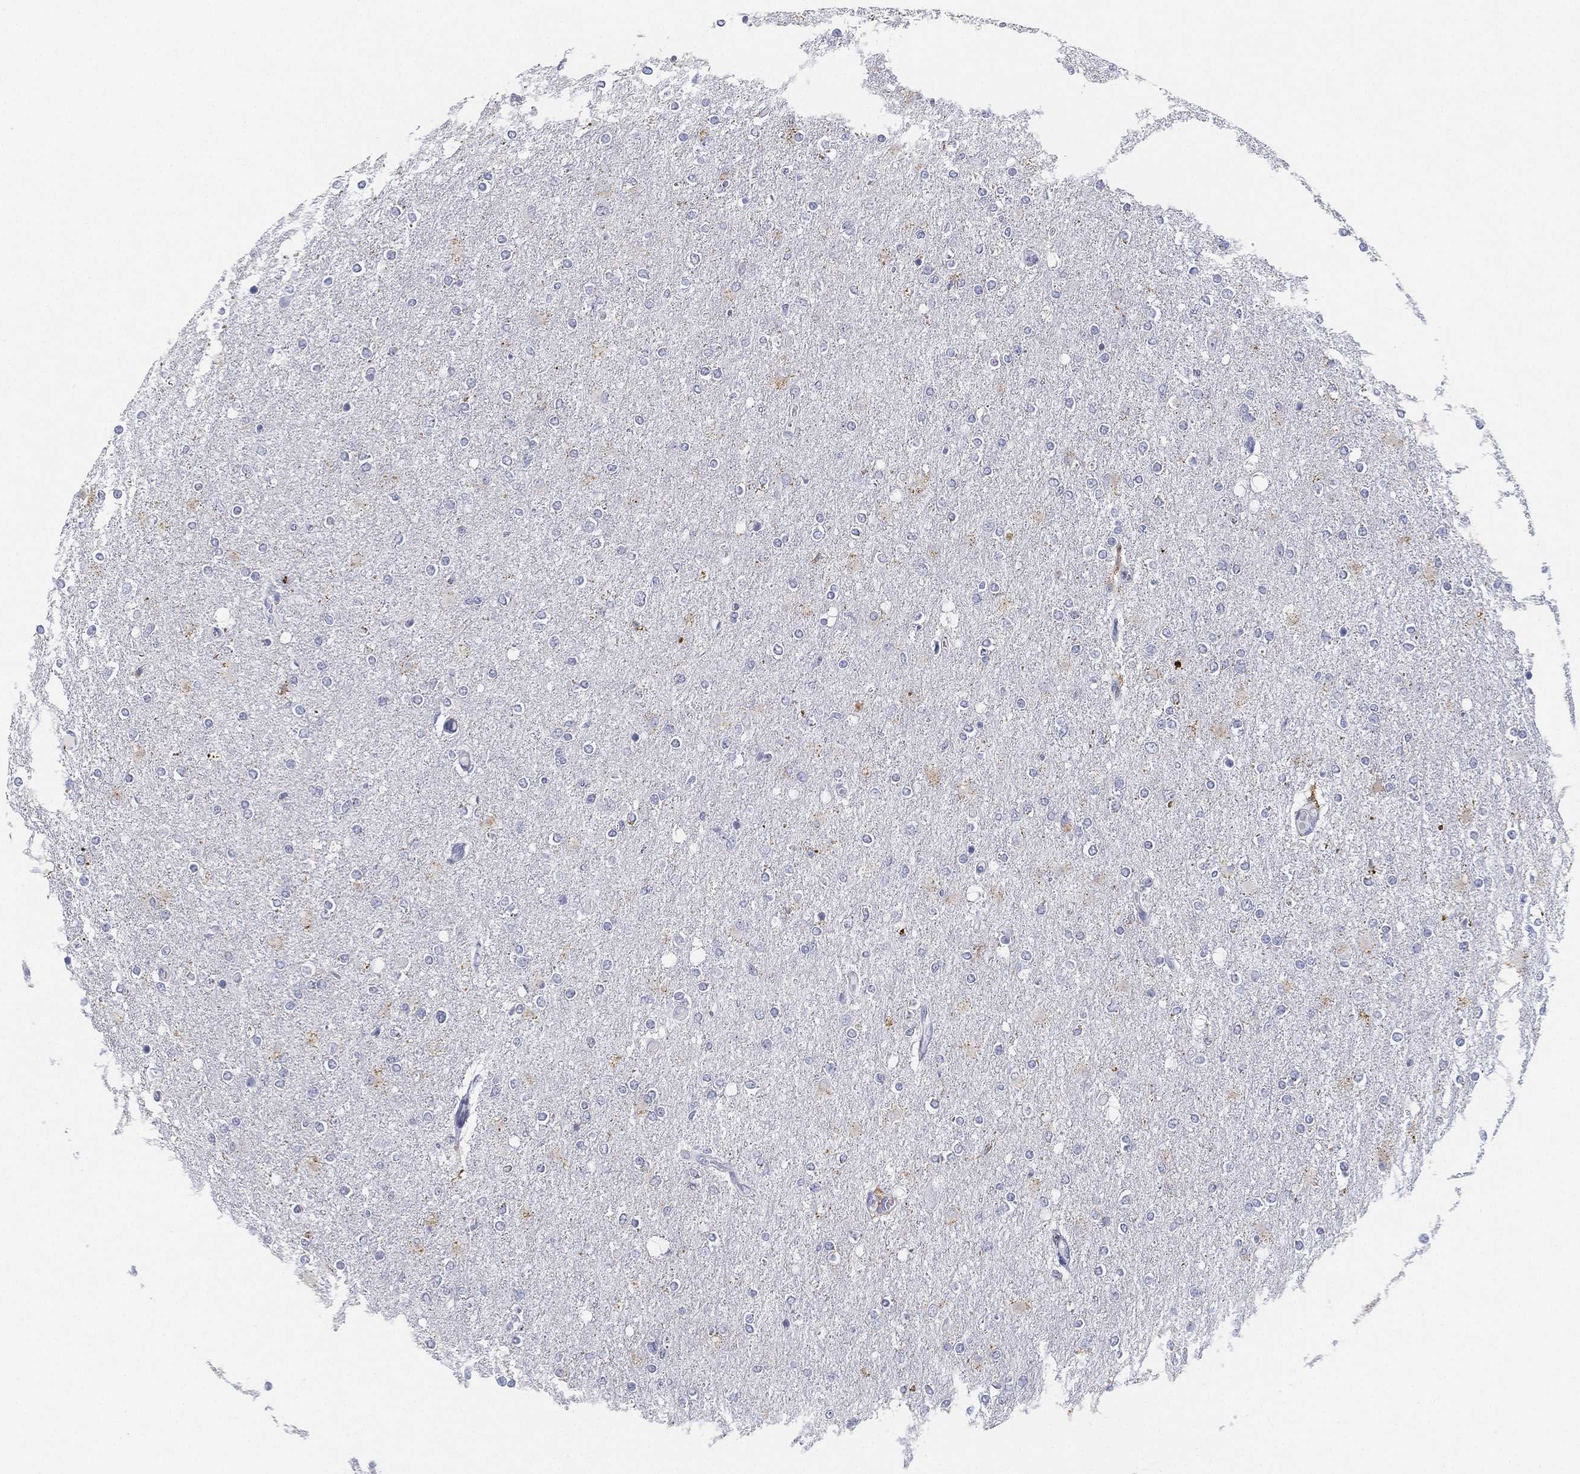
{"staining": {"intensity": "weak", "quantity": "<25%", "location": "cytoplasmic/membranous"}, "tissue": "glioma", "cell_type": "Tumor cells", "image_type": "cancer", "snomed": [{"axis": "morphology", "description": "Glioma, malignant, High grade"}, {"axis": "topography", "description": "Cerebral cortex"}], "caption": "Immunohistochemistry (IHC) photomicrograph of malignant glioma (high-grade) stained for a protein (brown), which demonstrates no staining in tumor cells.", "gene": "NPC2", "patient": {"sex": "male", "age": 70}}